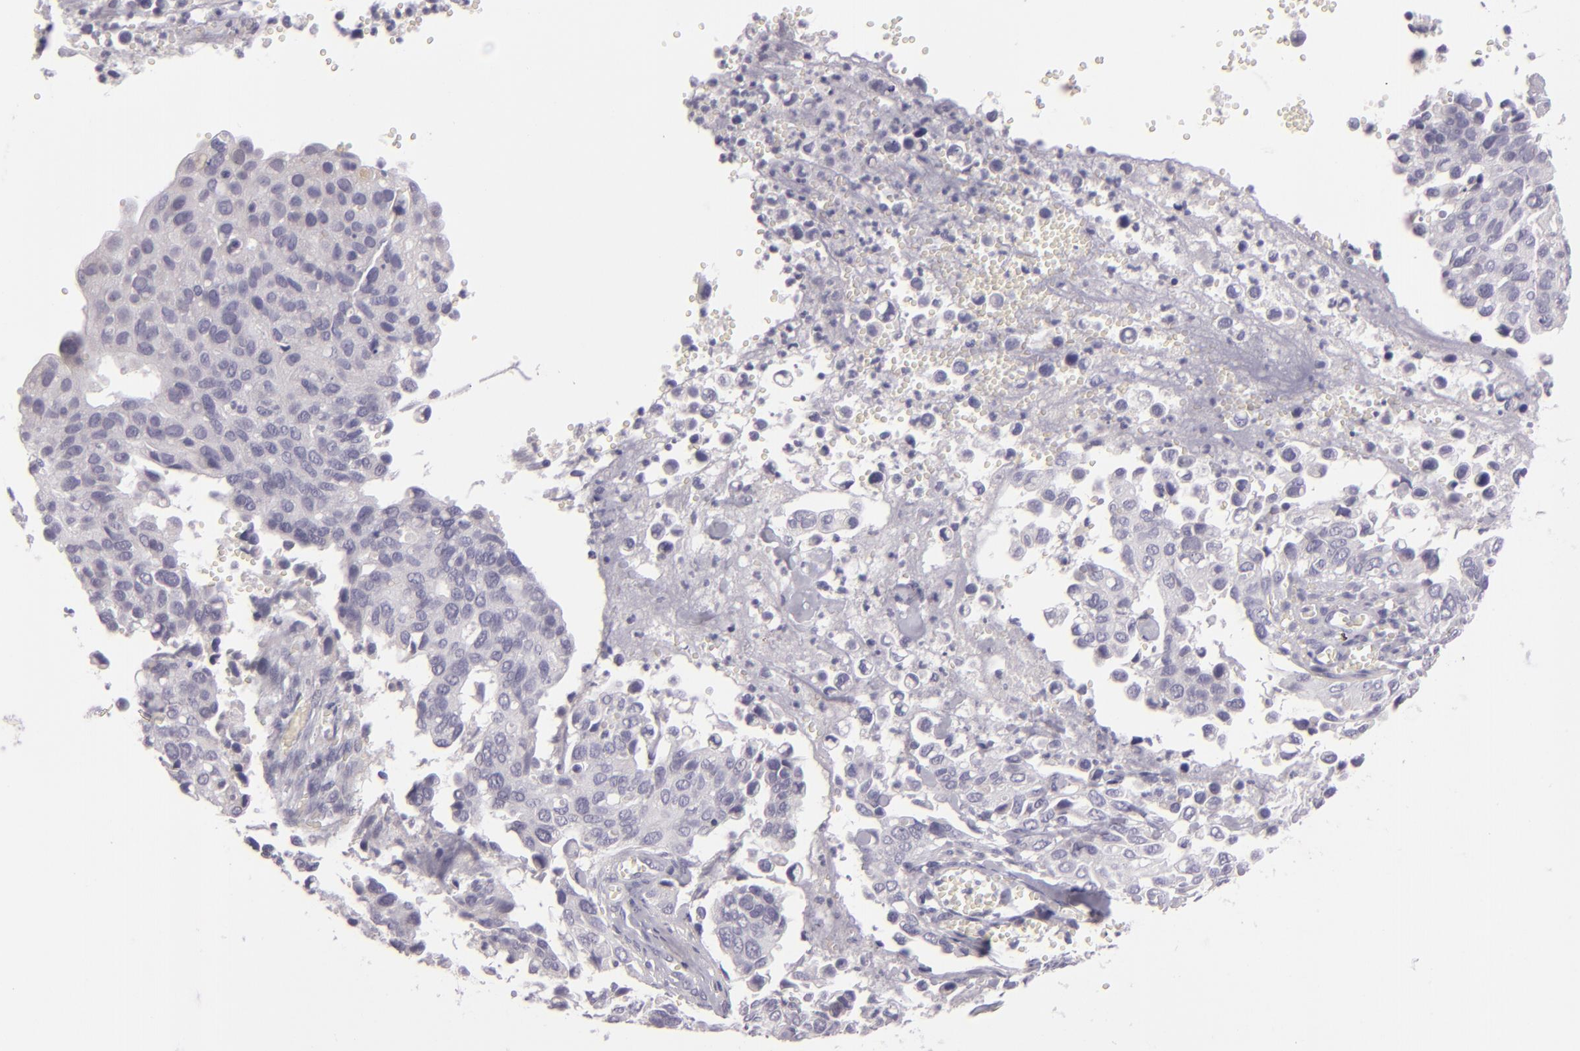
{"staining": {"intensity": "negative", "quantity": "none", "location": "none"}, "tissue": "cervical cancer", "cell_type": "Tumor cells", "image_type": "cancer", "snomed": [{"axis": "morphology", "description": "Normal tissue, NOS"}, {"axis": "morphology", "description": "Squamous cell carcinoma, NOS"}, {"axis": "topography", "description": "Cervix"}], "caption": "The micrograph displays no significant expression in tumor cells of squamous cell carcinoma (cervical).", "gene": "EGFL6", "patient": {"sex": "female", "age": 45}}